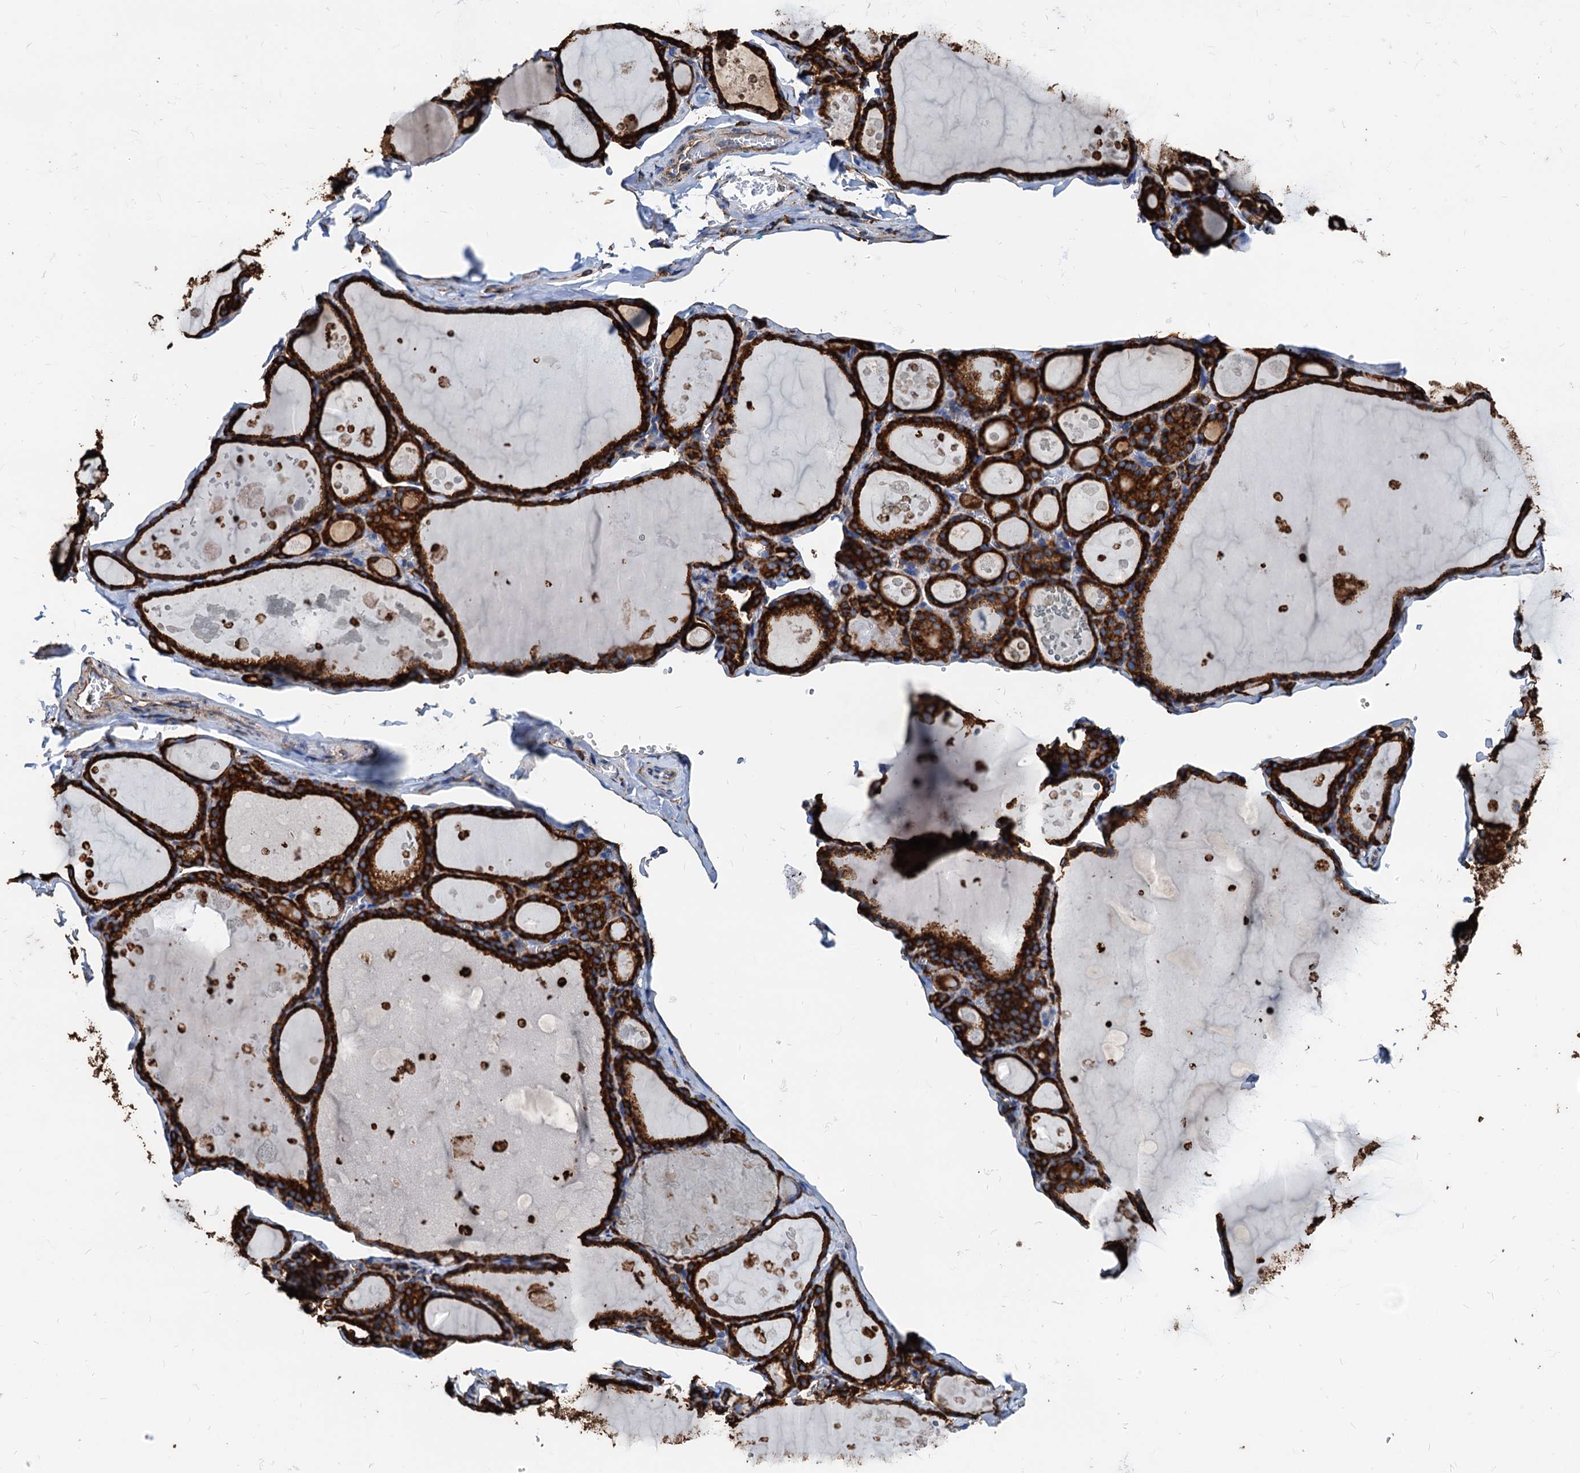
{"staining": {"intensity": "strong", "quantity": ">75%", "location": "cytoplasmic/membranous"}, "tissue": "thyroid gland", "cell_type": "Glandular cells", "image_type": "normal", "snomed": [{"axis": "morphology", "description": "Normal tissue, NOS"}, {"axis": "topography", "description": "Thyroid gland"}], "caption": "Glandular cells display high levels of strong cytoplasmic/membranous staining in about >75% of cells in unremarkable thyroid gland.", "gene": "HSPA5", "patient": {"sex": "male", "age": 56}}